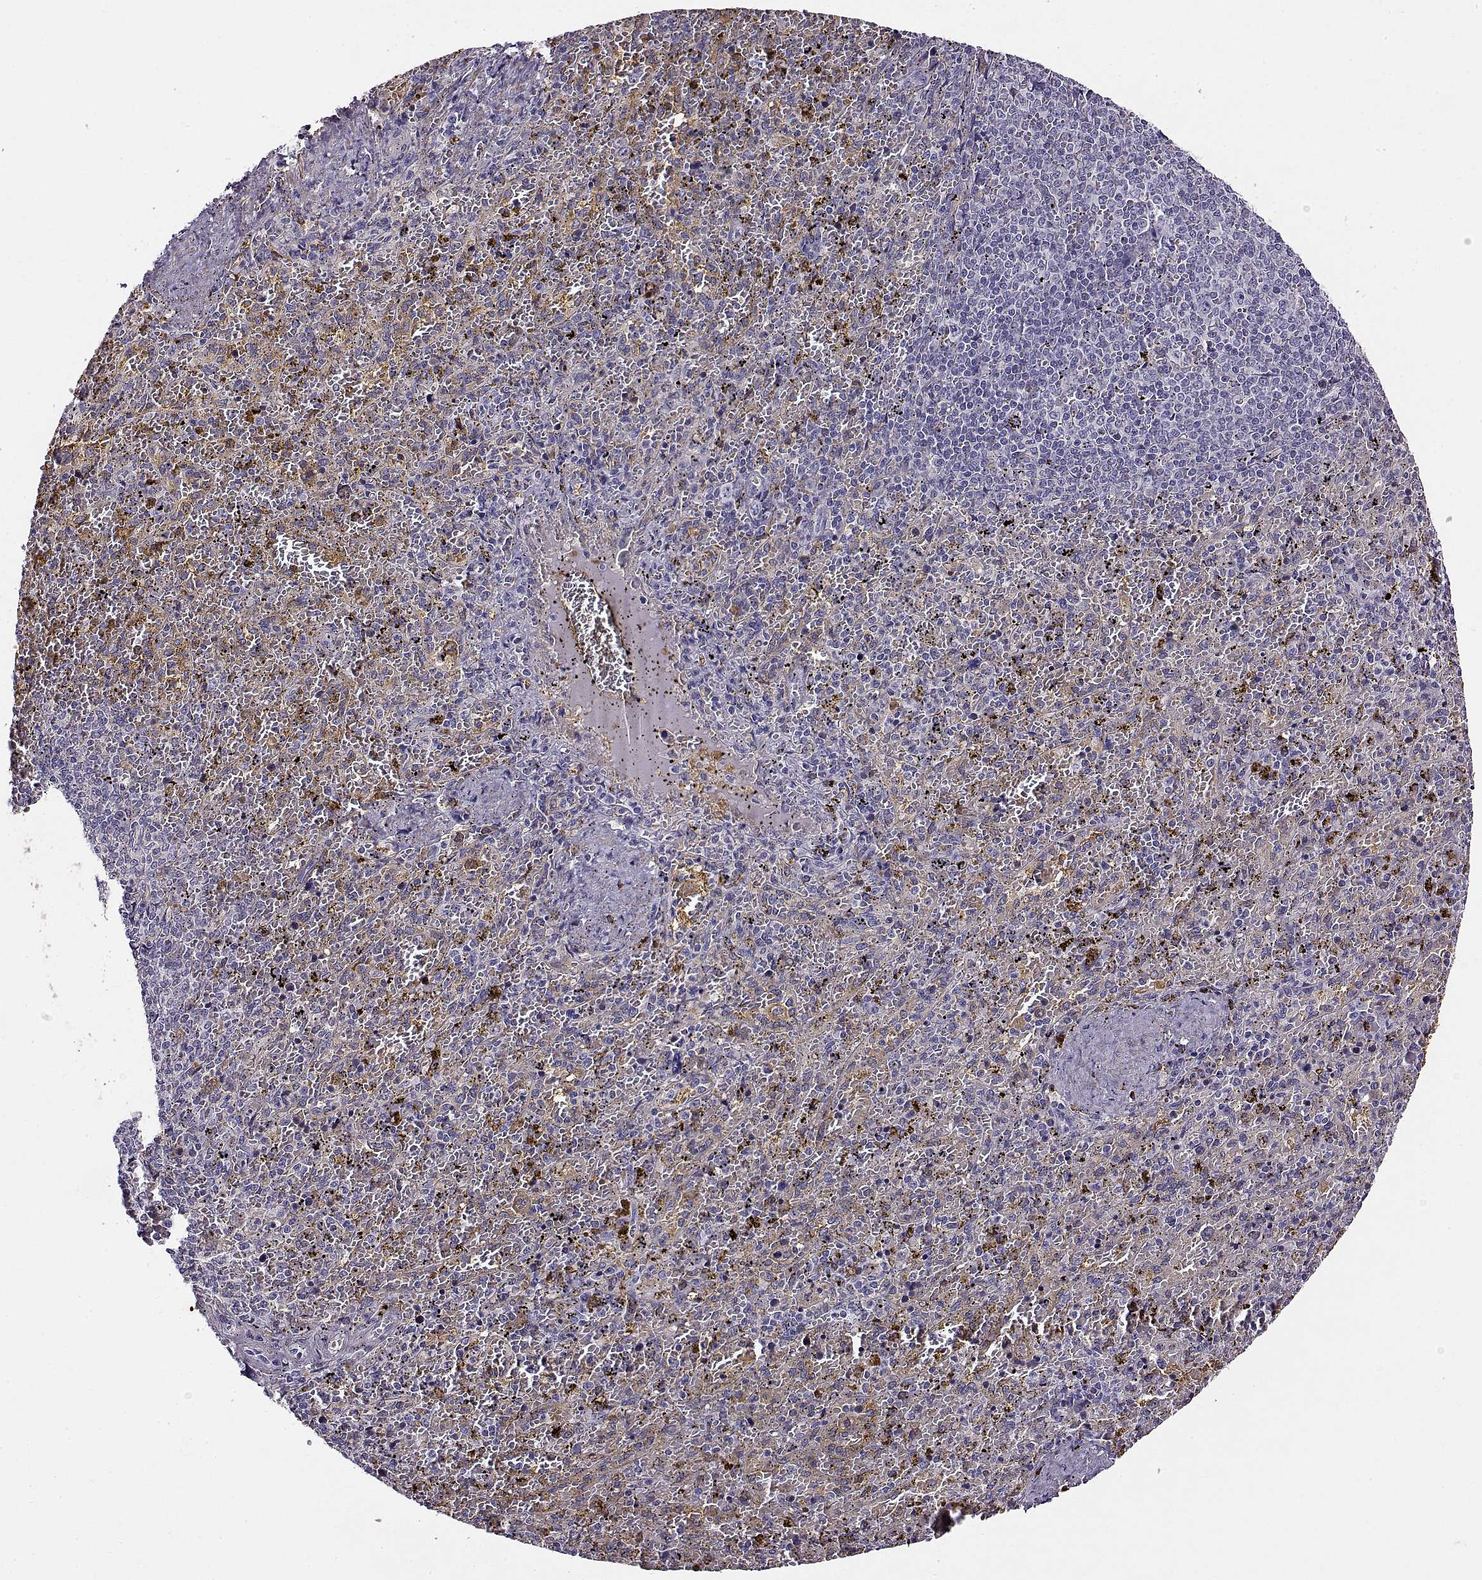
{"staining": {"intensity": "negative", "quantity": "none", "location": "none"}, "tissue": "spleen", "cell_type": "Cells in red pulp", "image_type": "normal", "snomed": [{"axis": "morphology", "description": "Normal tissue, NOS"}, {"axis": "topography", "description": "Spleen"}], "caption": "The histopathology image demonstrates no staining of cells in red pulp in unremarkable spleen. (Immunohistochemistry, brightfield microscopy, high magnification).", "gene": "UCP3", "patient": {"sex": "female", "age": 50}}